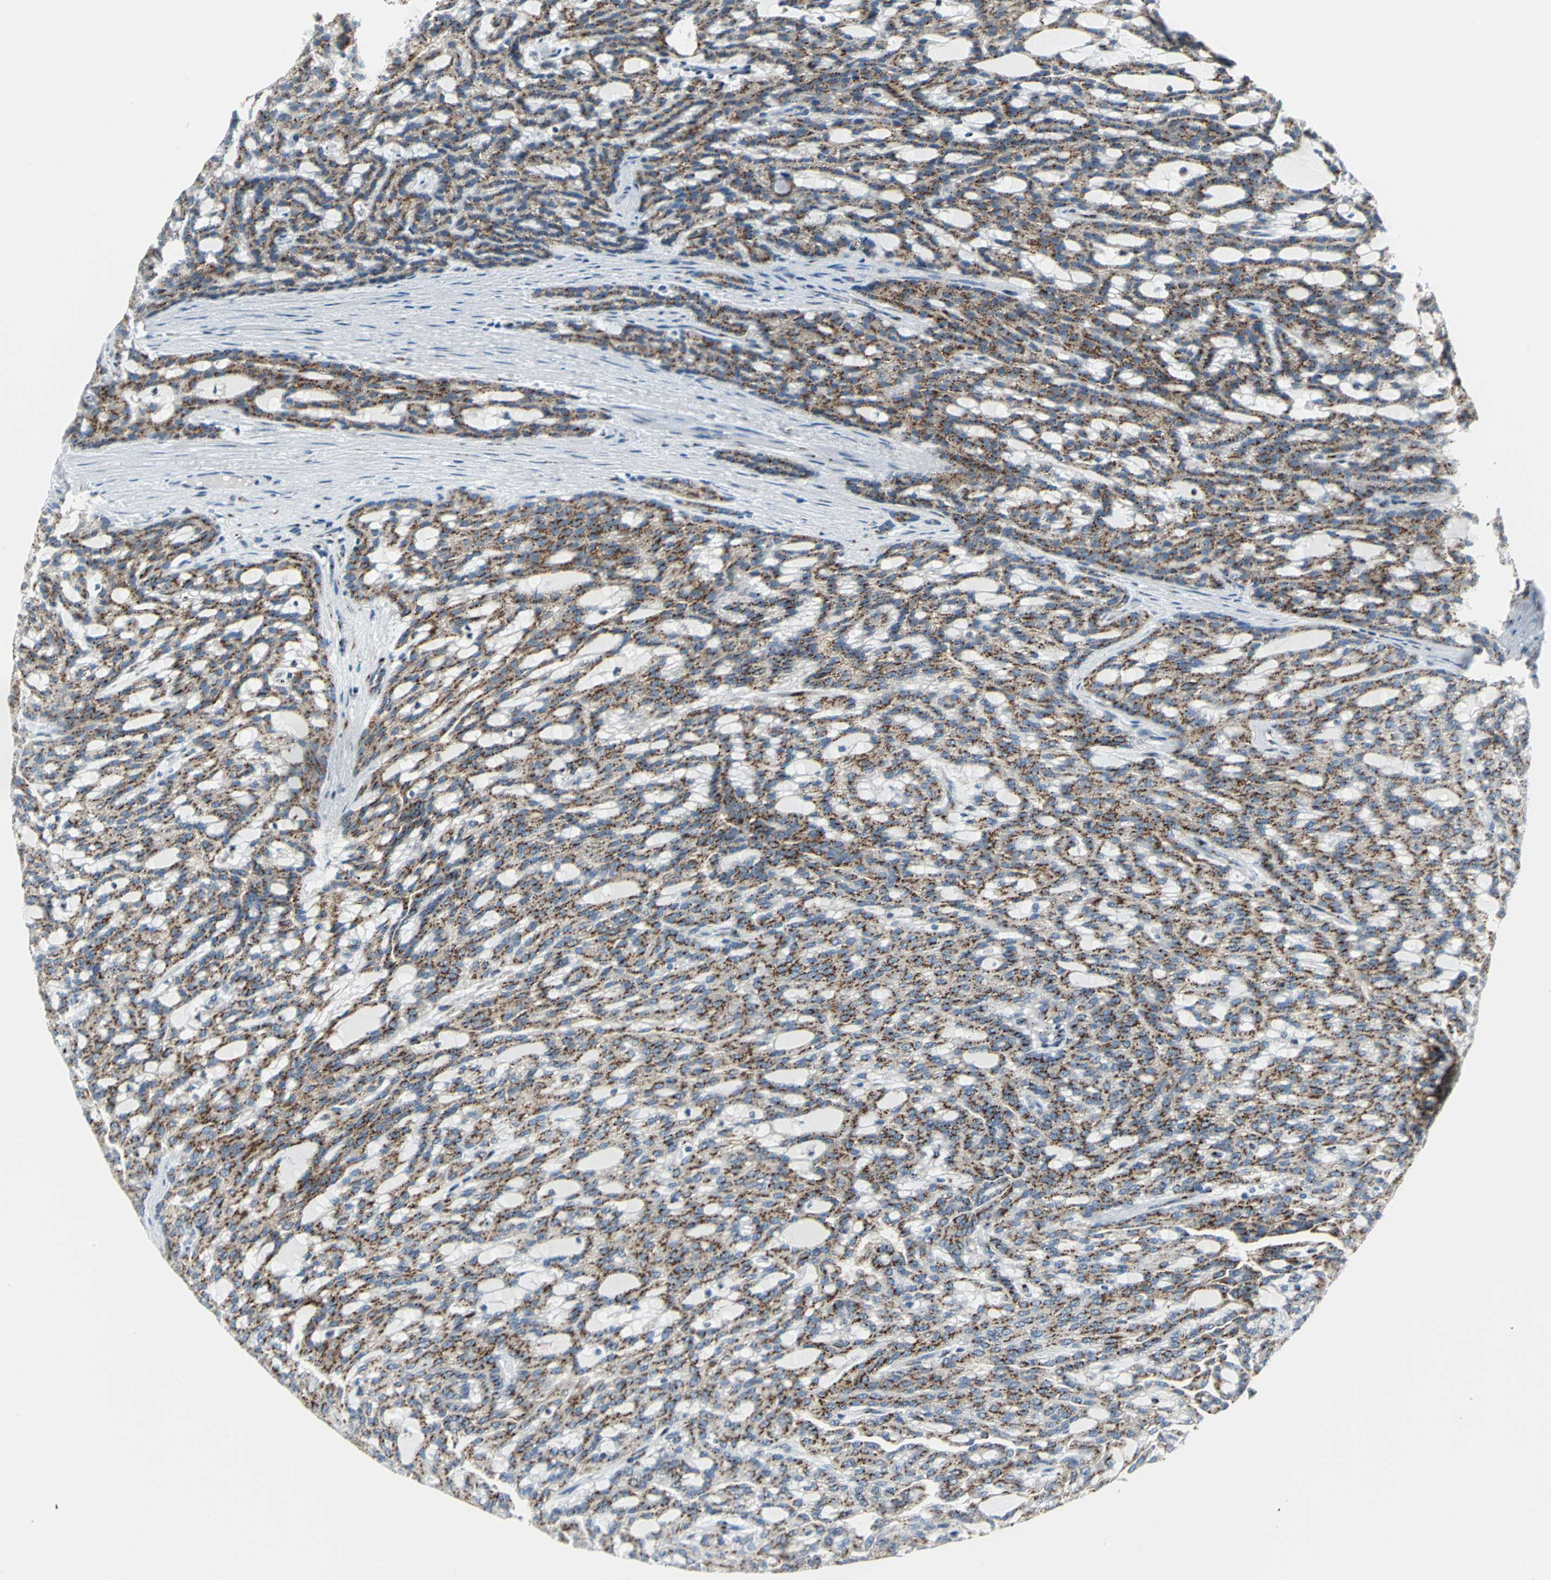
{"staining": {"intensity": "strong", "quantity": ">75%", "location": "cytoplasmic/membranous"}, "tissue": "renal cancer", "cell_type": "Tumor cells", "image_type": "cancer", "snomed": [{"axis": "morphology", "description": "Adenocarcinoma, NOS"}, {"axis": "topography", "description": "Kidney"}], "caption": "Immunohistochemical staining of renal cancer (adenocarcinoma) exhibits high levels of strong cytoplasmic/membranous protein staining in about >75% of tumor cells.", "gene": "GPR3", "patient": {"sex": "male", "age": 63}}